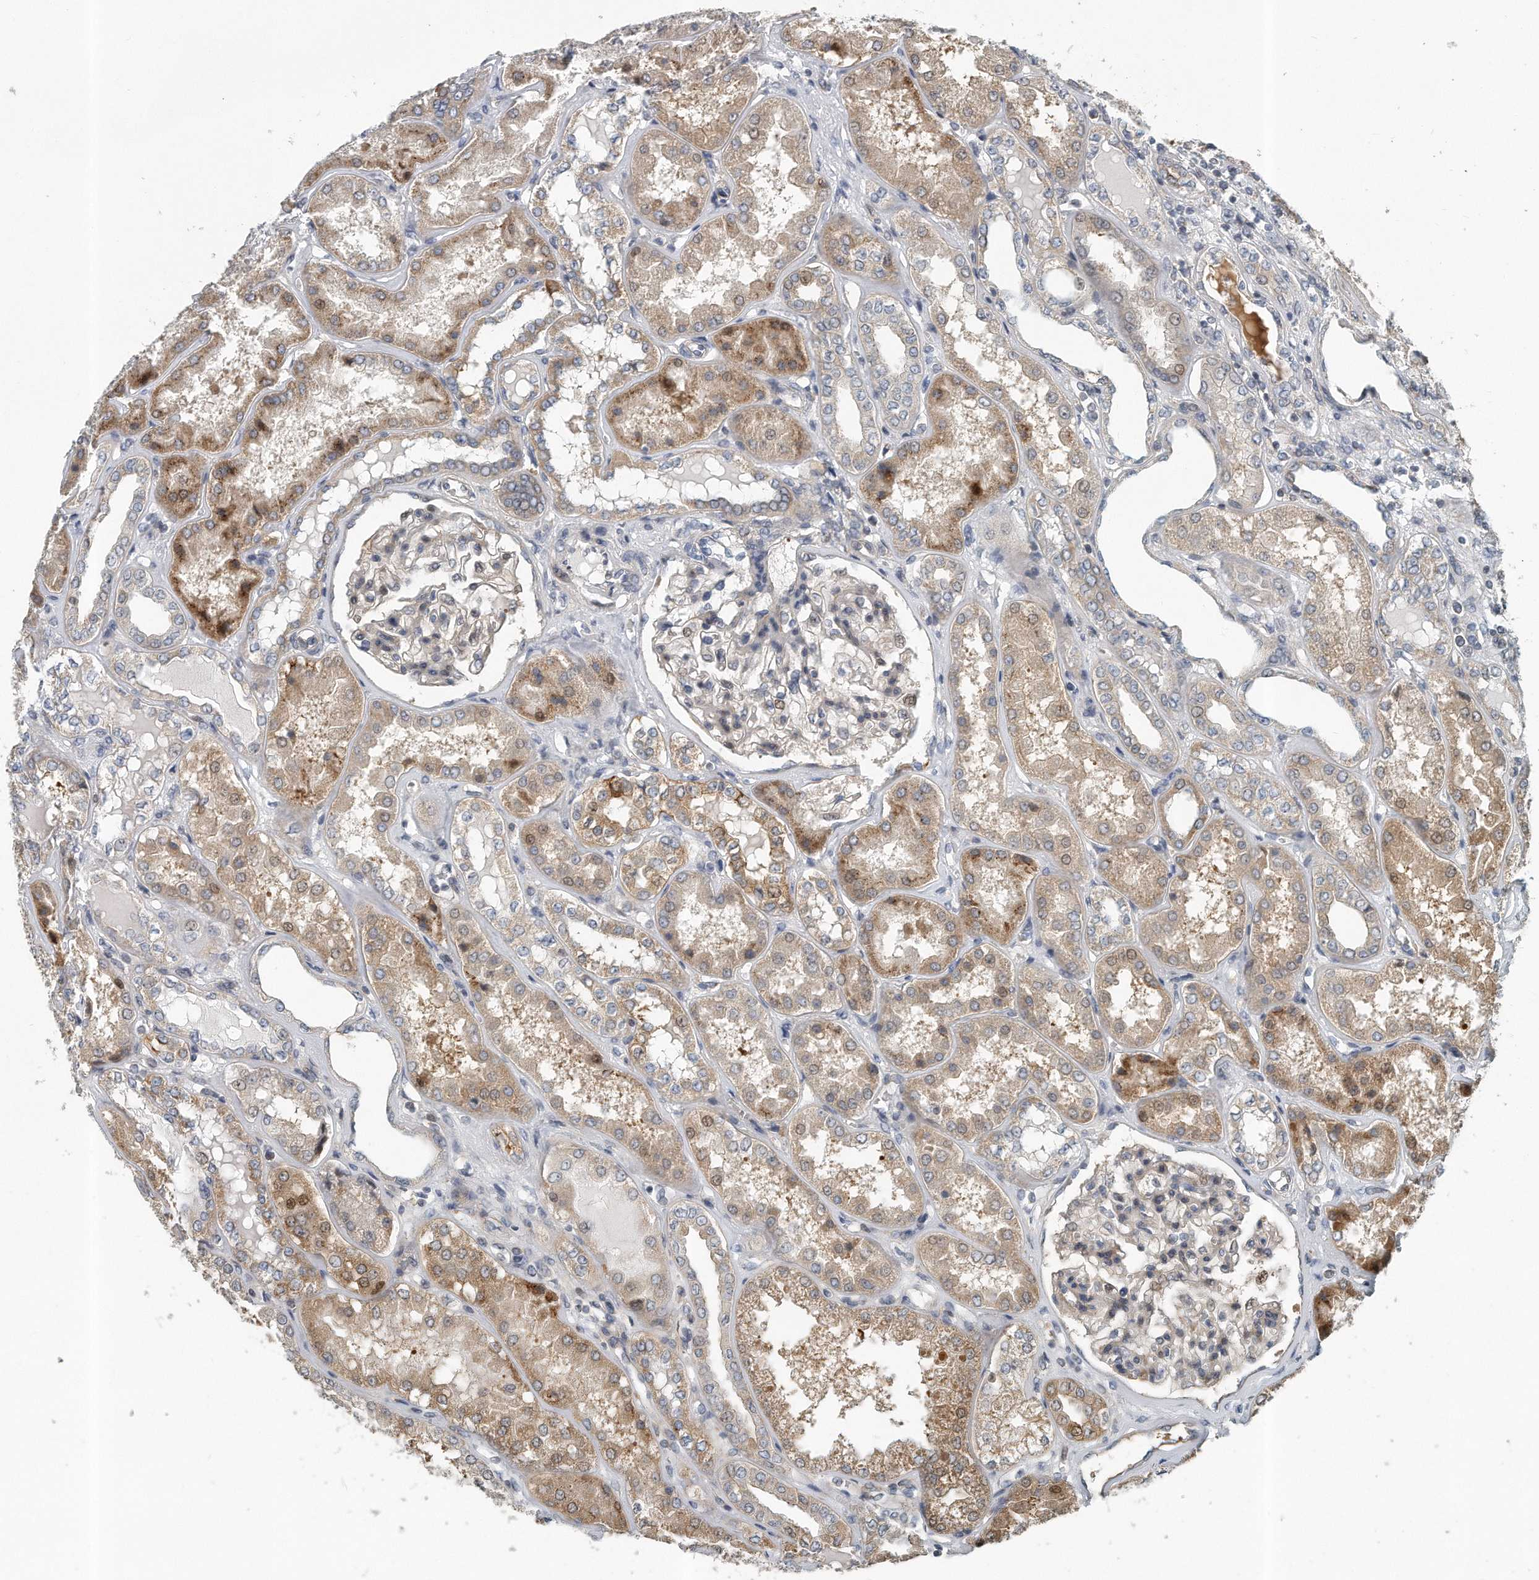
{"staining": {"intensity": "moderate", "quantity": "25%-75%", "location": "cytoplasmic/membranous,nuclear"}, "tissue": "kidney", "cell_type": "Cells in glomeruli", "image_type": "normal", "snomed": [{"axis": "morphology", "description": "Normal tissue, NOS"}, {"axis": "topography", "description": "Kidney"}], "caption": "Cells in glomeruli reveal medium levels of moderate cytoplasmic/membranous,nuclear expression in approximately 25%-75% of cells in unremarkable human kidney.", "gene": "PCDH8", "patient": {"sex": "female", "age": 56}}